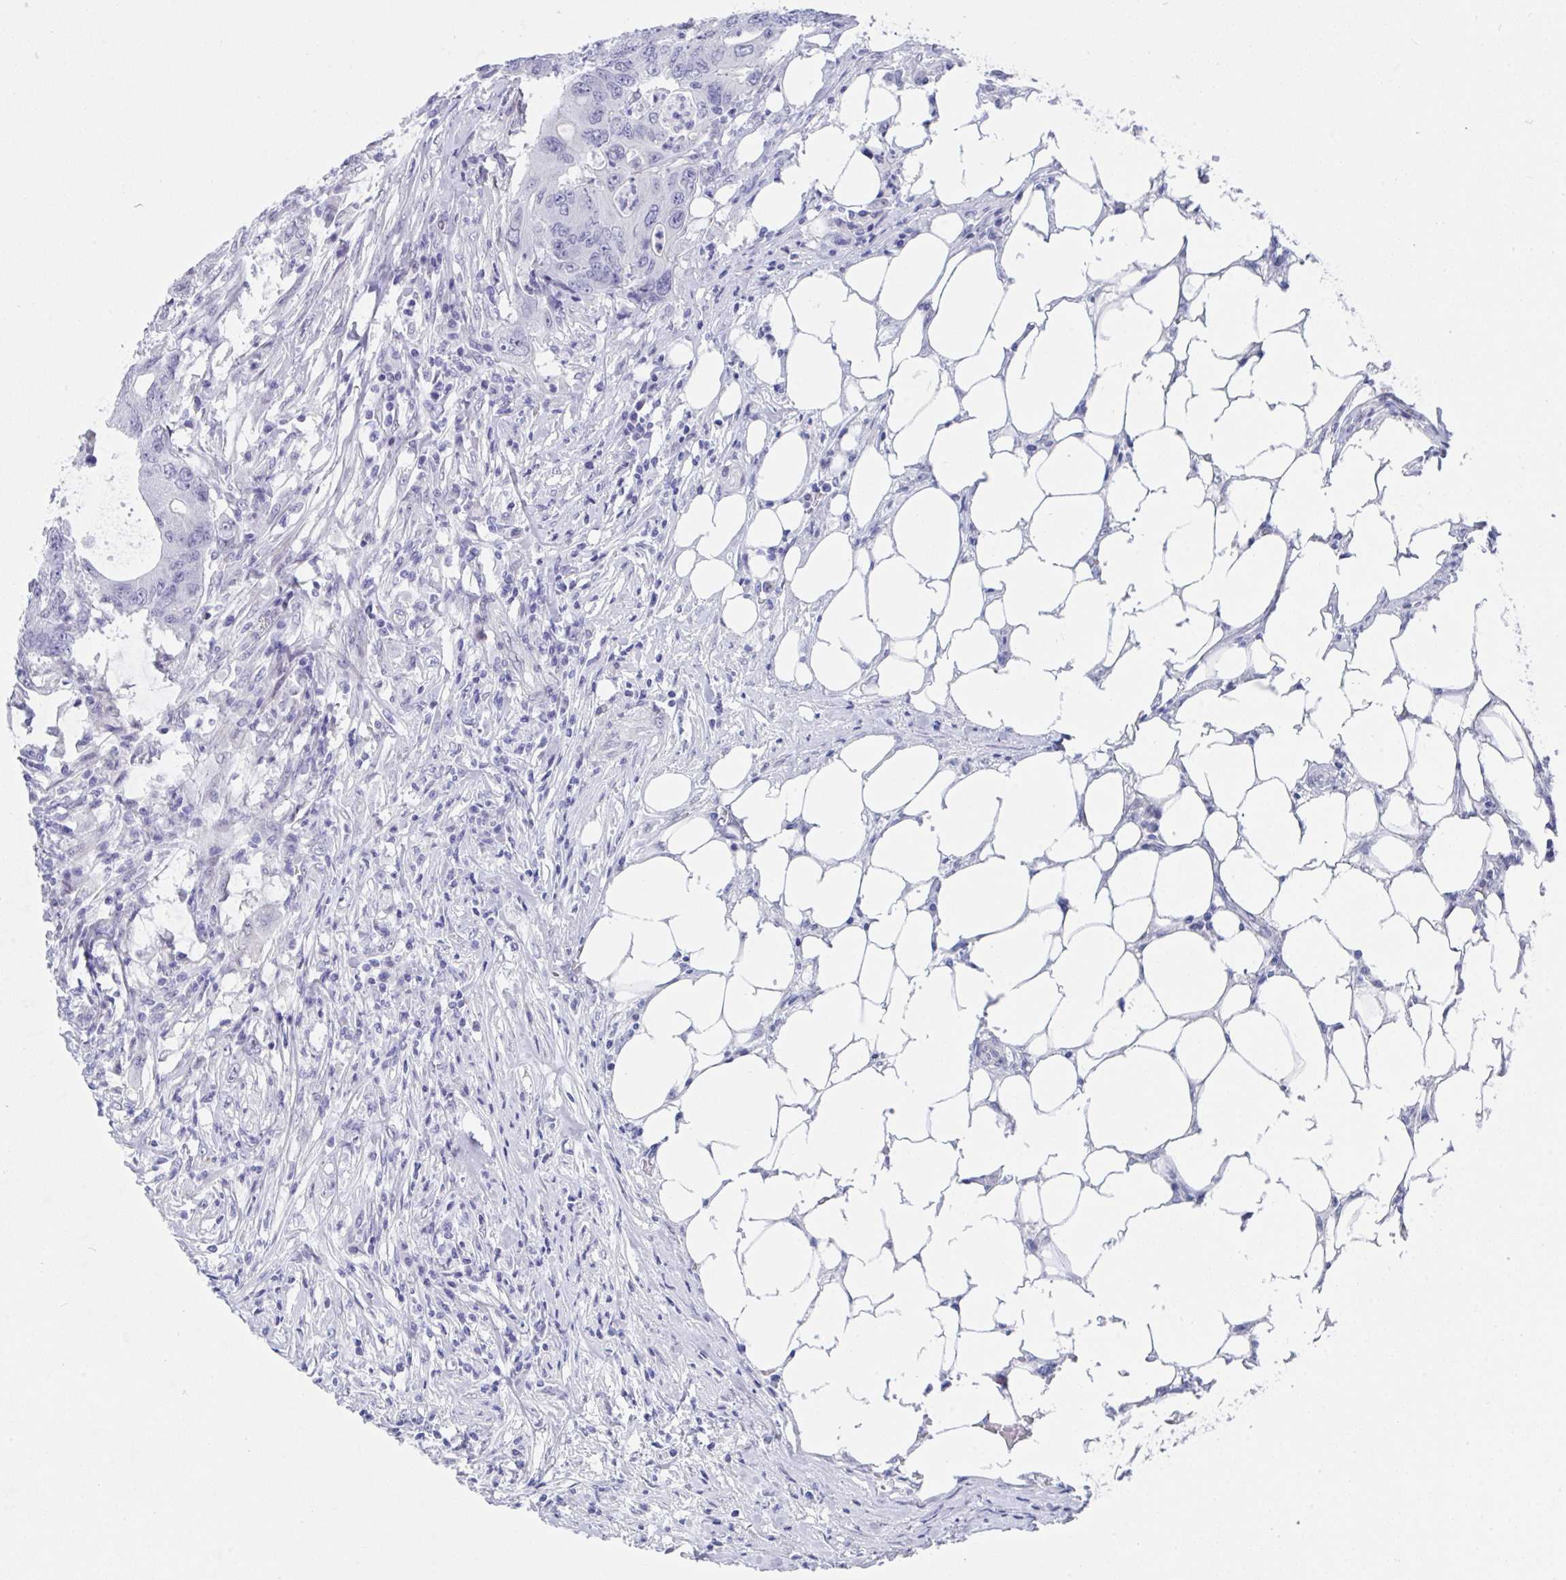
{"staining": {"intensity": "negative", "quantity": "none", "location": "none"}, "tissue": "colorectal cancer", "cell_type": "Tumor cells", "image_type": "cancer", "snomed": [{"axis": "morphology", "description": "Adenocarcinoma, NOS"}, {"axis": "topography", "description": "Colon"}], "caption": "A histopathology image of human colorectal cancer is negative for staining in tumor cells. (Immunohistochemistry, brightfield microscopy, high magnification).", "gene": "MFSD4A", "patient": {"sex": "male", "age": 71}}